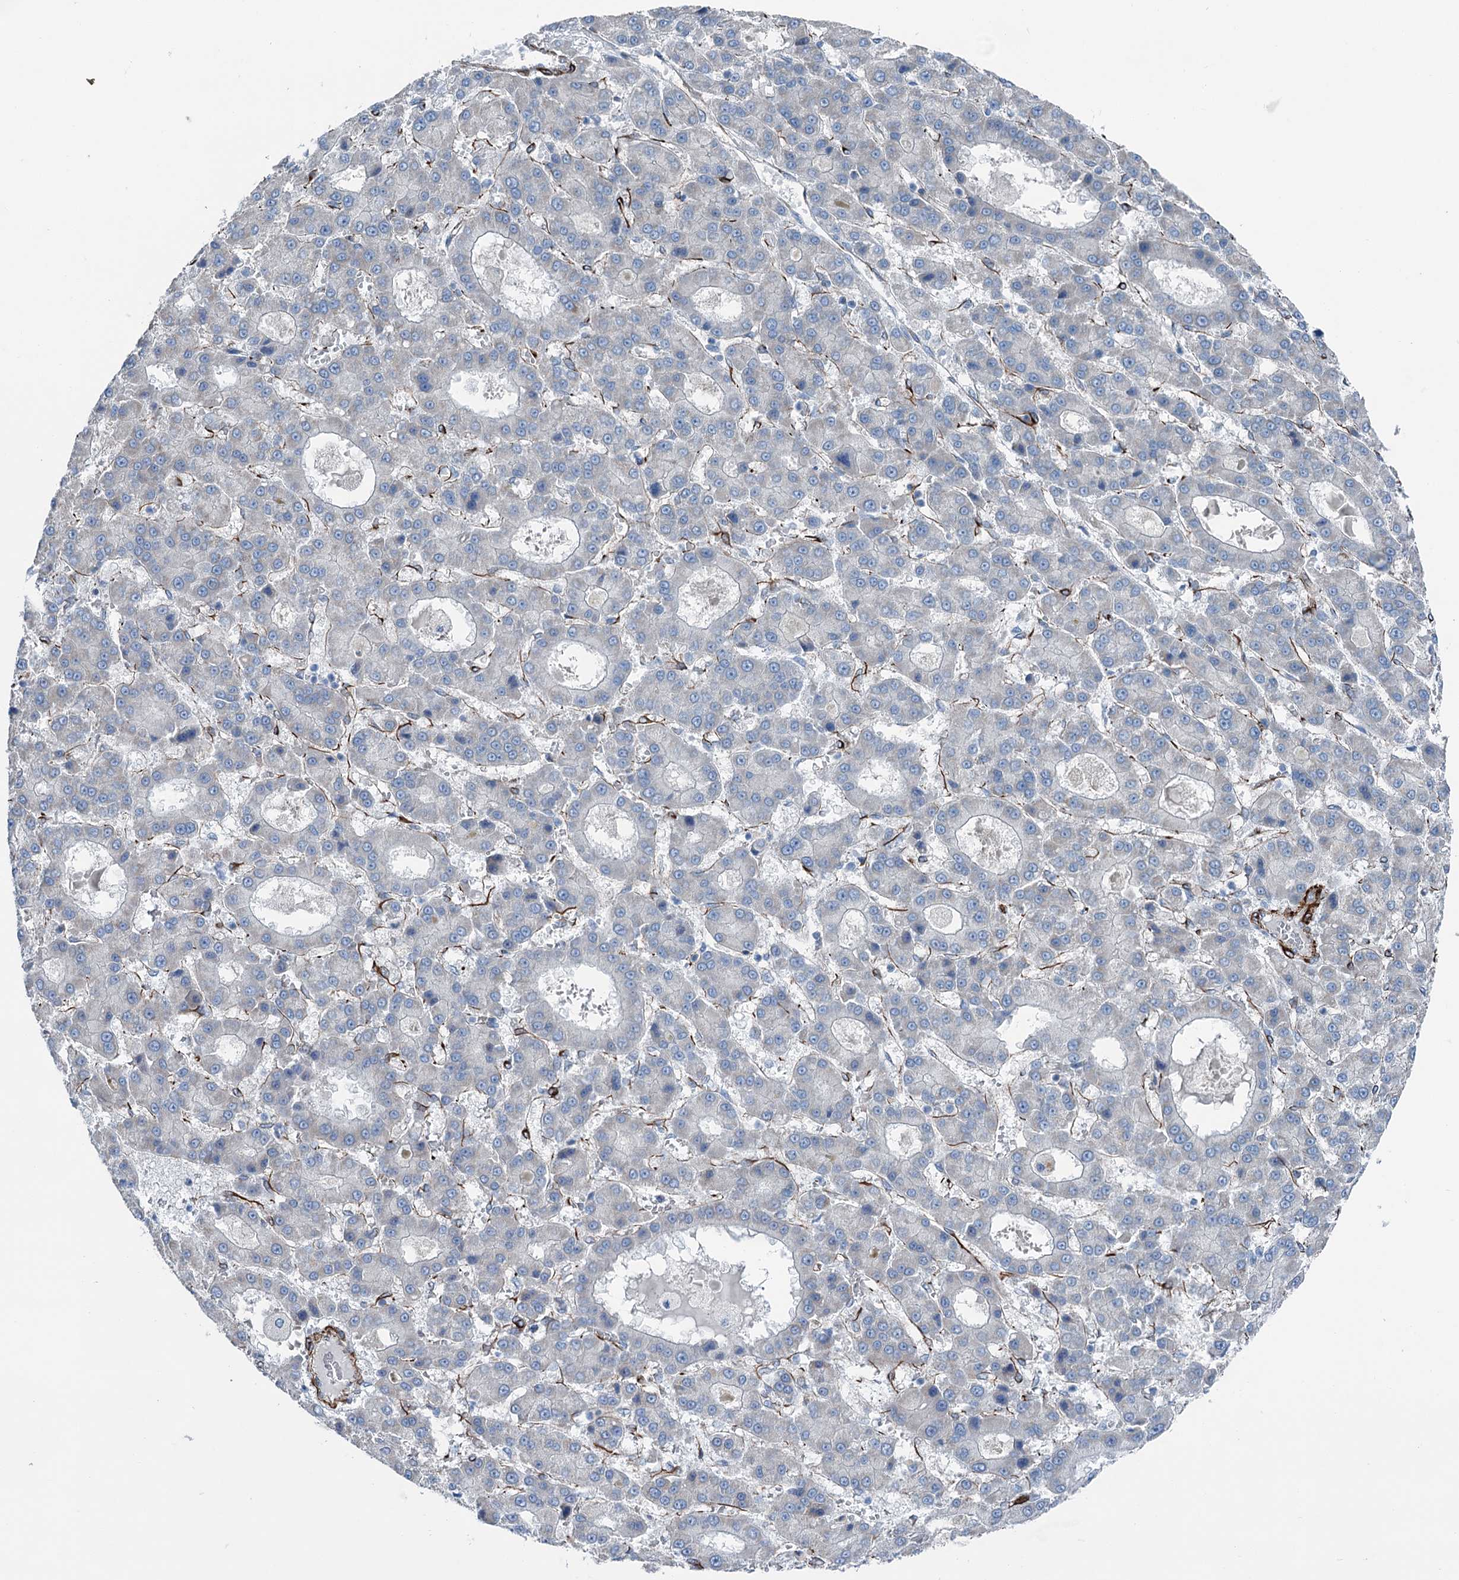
{"staining": {"intensity": "negative", "quantity": "none", "location": "none"}, "tissue": "liver cancer", "cell_type": "Tumor cells", "image_type": "cancer", "snomed": [{"axis": "morphology", "description": "Carcinoma, Hepatocellular, NOS"}, {"axis": "topography", "description": "Liver"}], "caption": "An immunohistochemistry (IHC) image of liver cancer (hepatocellular carcinoma) is shown. There is no staining in tumor cells of liver cancer (hepatocellular carcinoma).", "gene": "CALCOCO1", "patient": {"sex": "male", "age": 70}}